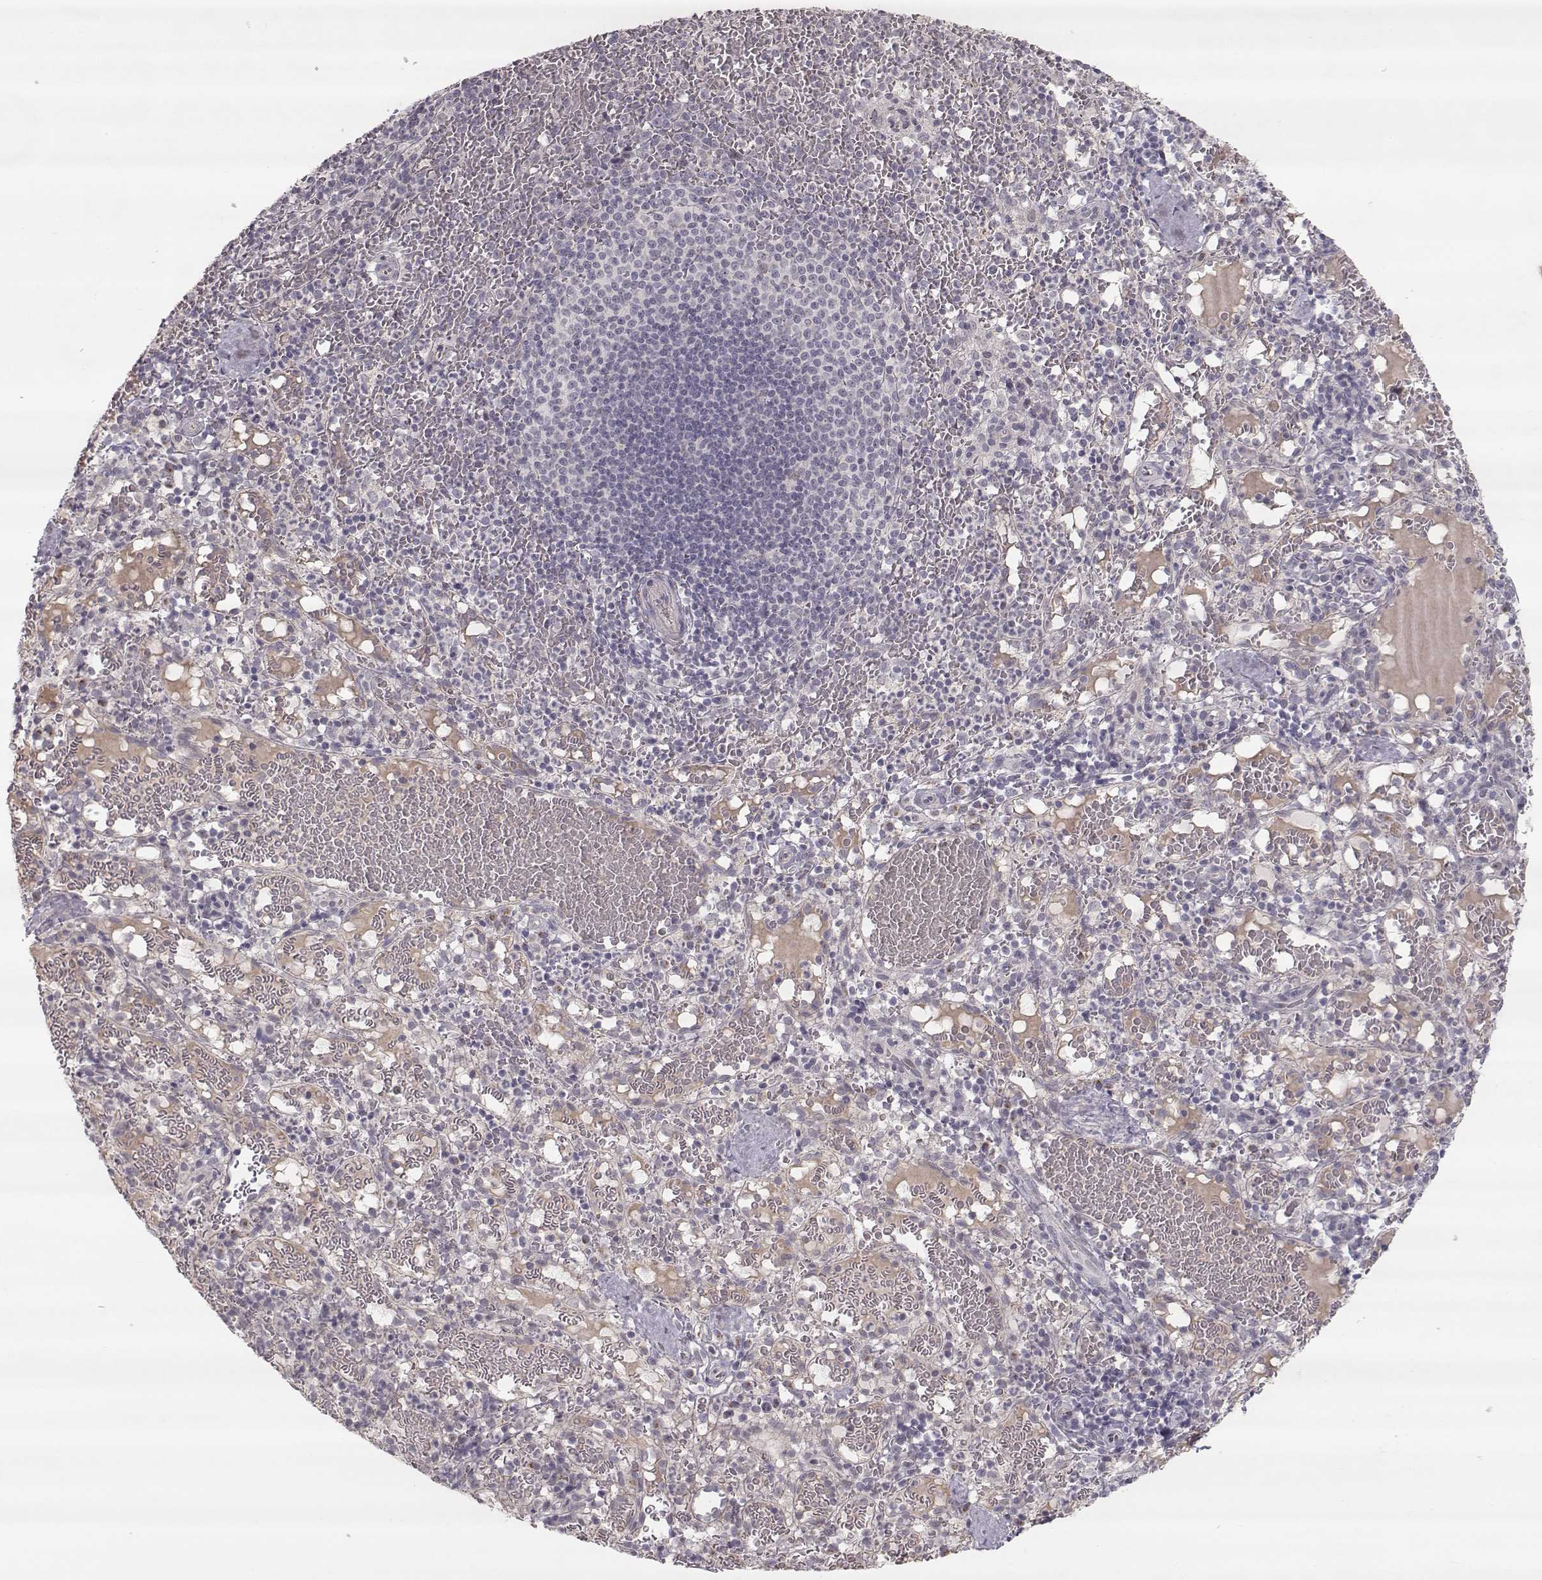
{"staining": {"intensity": "negative", "quantity": "none", "location": "none"}, "tissue": "spleen", "cell_type": "Cells in red pulp", "image_type": "normal", "snomed": [{"axis": "morphology", "description": "Normal tissue, NOS"}, {"axis": "topography", "description": "Spleen"}], "caption": "IHC photomicrograph of normal spleen: spleen stained with DAB shows no significant protein expression in cells in red pulp. (DAB (3,3'-diaminobenzidine) IHC, high magnification).", "gene": "PNMT", "patient": {"sex": "male", "age": 11}}